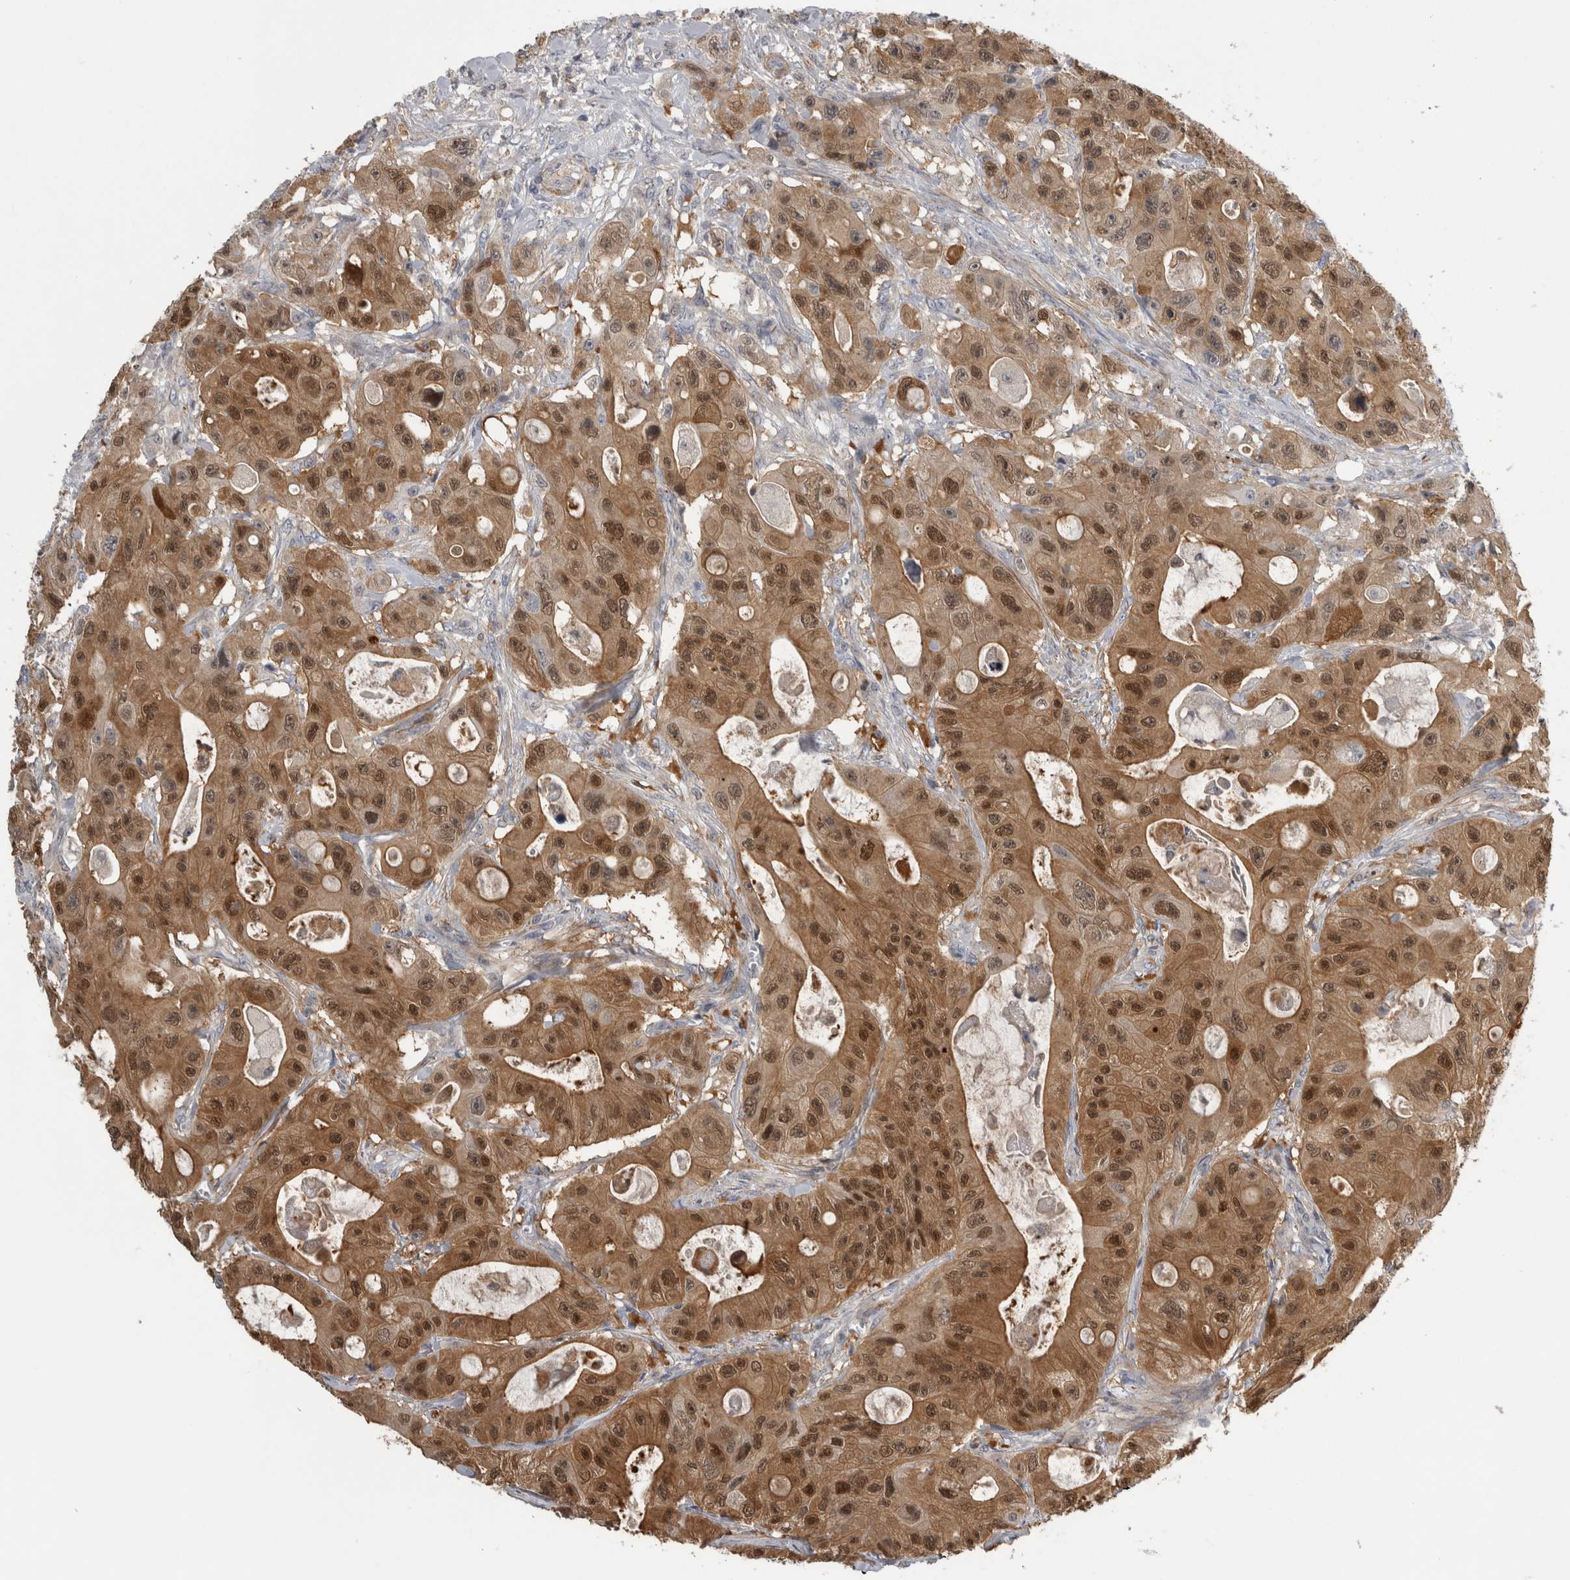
{"staining": {"intensity": "moderate", "quantity": ">75%", "location": "cytoplasmic/membranous,nuclear"}, "tissue": "colorectal cancer", "cell_type": "Tumor cells", "image_type": "cancer", "snomed": [{"axis": "morphology", "description": "Adenocarcinoma, NOS"}, {"axis": "topography", "description": "Colon"}], "caption": "A brown stain labels moderate cytoplasmic/membranous and nuclear staining of a protein in colorectal cancer tumor cells. The staining was performed using DAB (3,3'-diaminobenzidine), with brown indicating positive protein expression. Nuclei are stained blue with hematoxylin.", "gene": "NAPRT", "patient": {"sex": "female", "age": 46}}